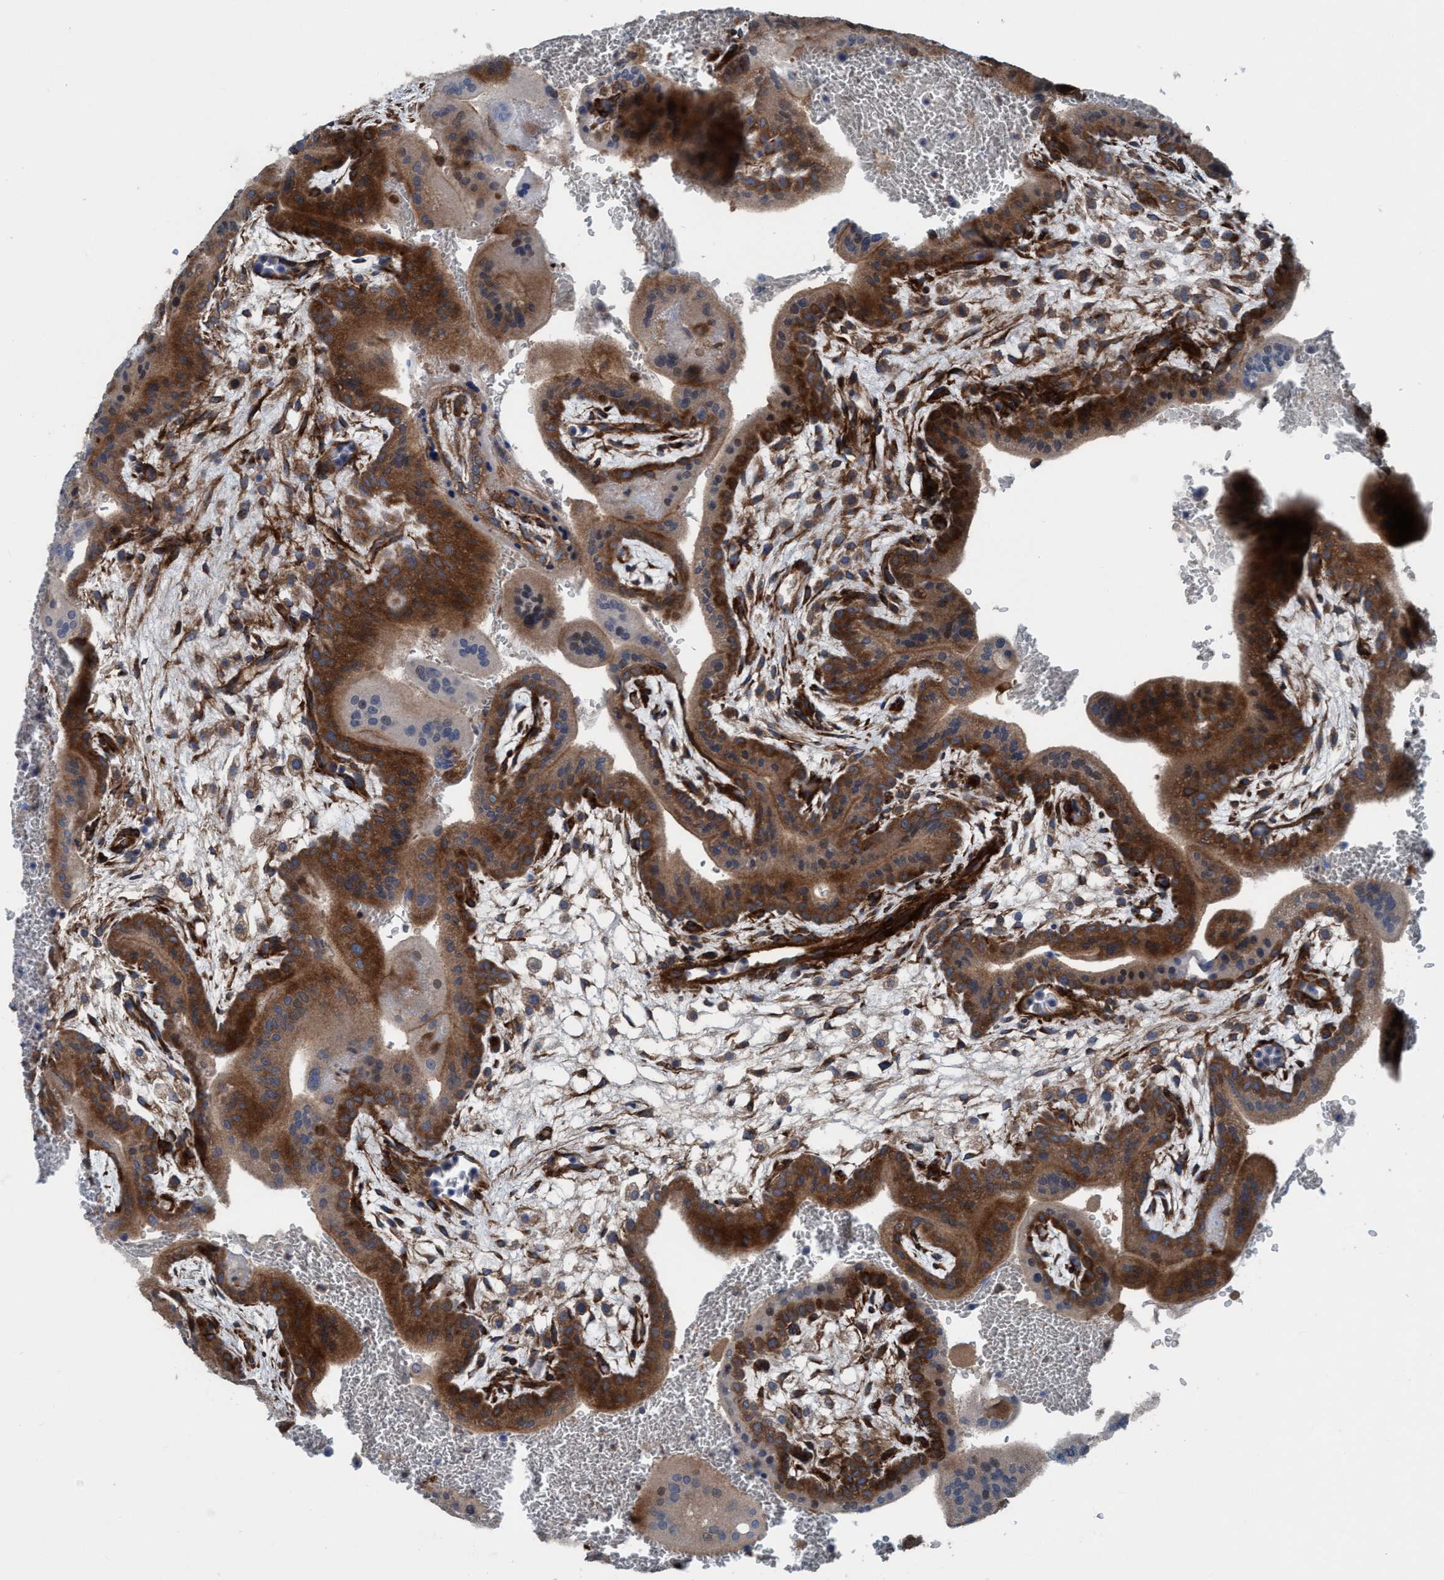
{"staining": {"intensity": "strong", "quantity": ">75%", "location": "cytoplasmic/membranous"}, "tissue": "placenta", "cell_type": "Decidual cells", "image_type": "normal", "snomed": [{"axis": "morphology", "description": "Normal tissue, NOS"}, {"axis": "topography", "description": "Placenta"}], "caption": "Decidual cells reveal high levels of strong cytoplasmic/membranous expression in approximately >75% of cells in benign placenta. (IHC, brightfield microscopy, high magnification).", "gene": "NMT1", "patient": {"sex": "female", "age": 35}}